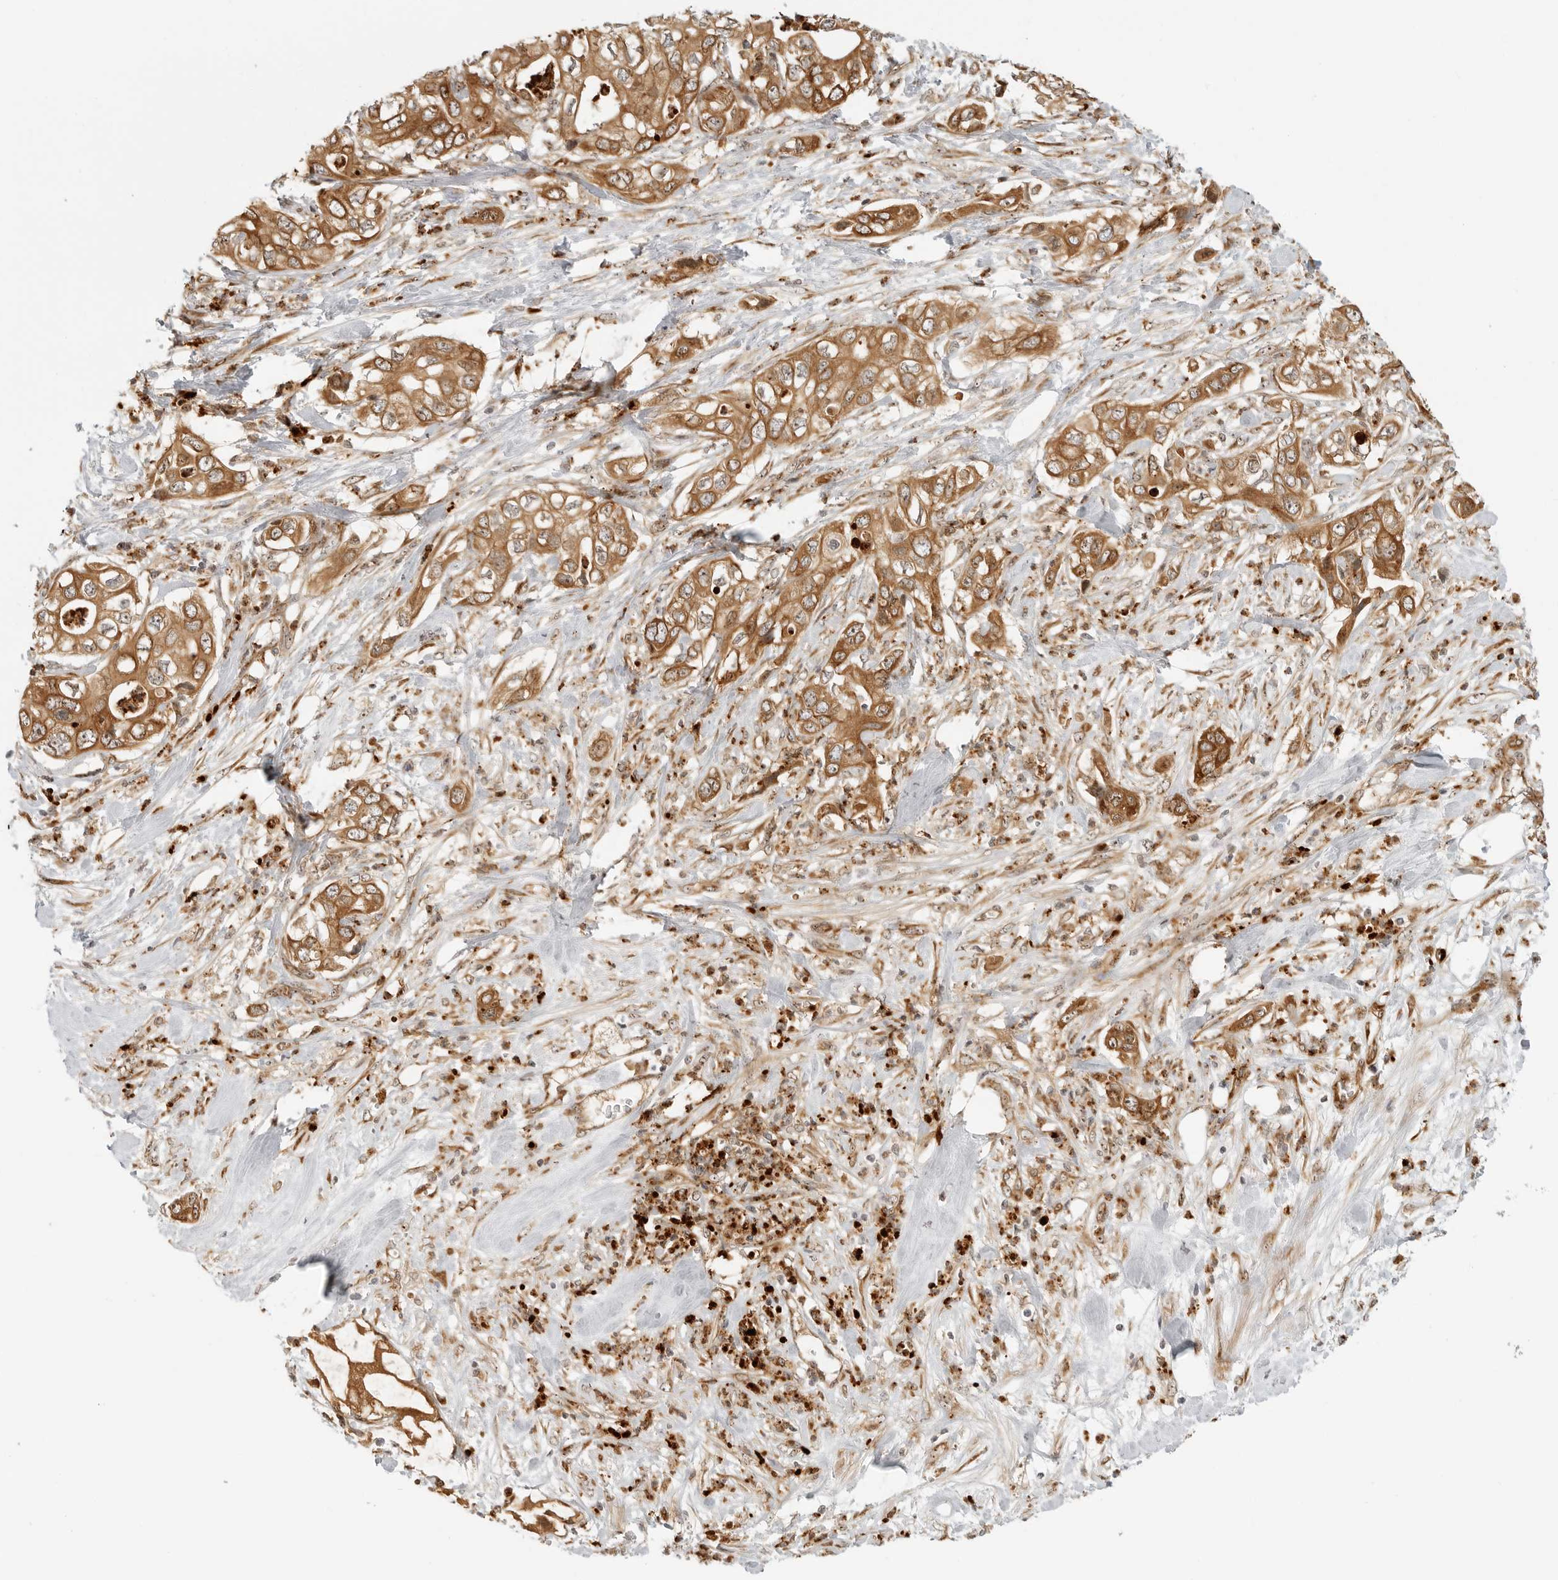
{"staining": {"intensity": "strong", "quantity": ">75%", "location": "cytoplasmic/membranous"}, "tissue": "pancreatic cancer", "cell_type": "Tumor cells", "image_type": "cancer", "snomed": [{"axis": "morphology", "description": "Adenocarcinoma, NOS"}, {"axis": "topography", "description": "Pancreas"}], "caption": "Human adenocarcinoma (pancreatic) stained for a protein (brown) shows strong cytoplasmic/membranous positive expression in approximately >75% of tumor cells.", "gene": "DSCC1", "patient": {"sex": "female", "age": 78}}